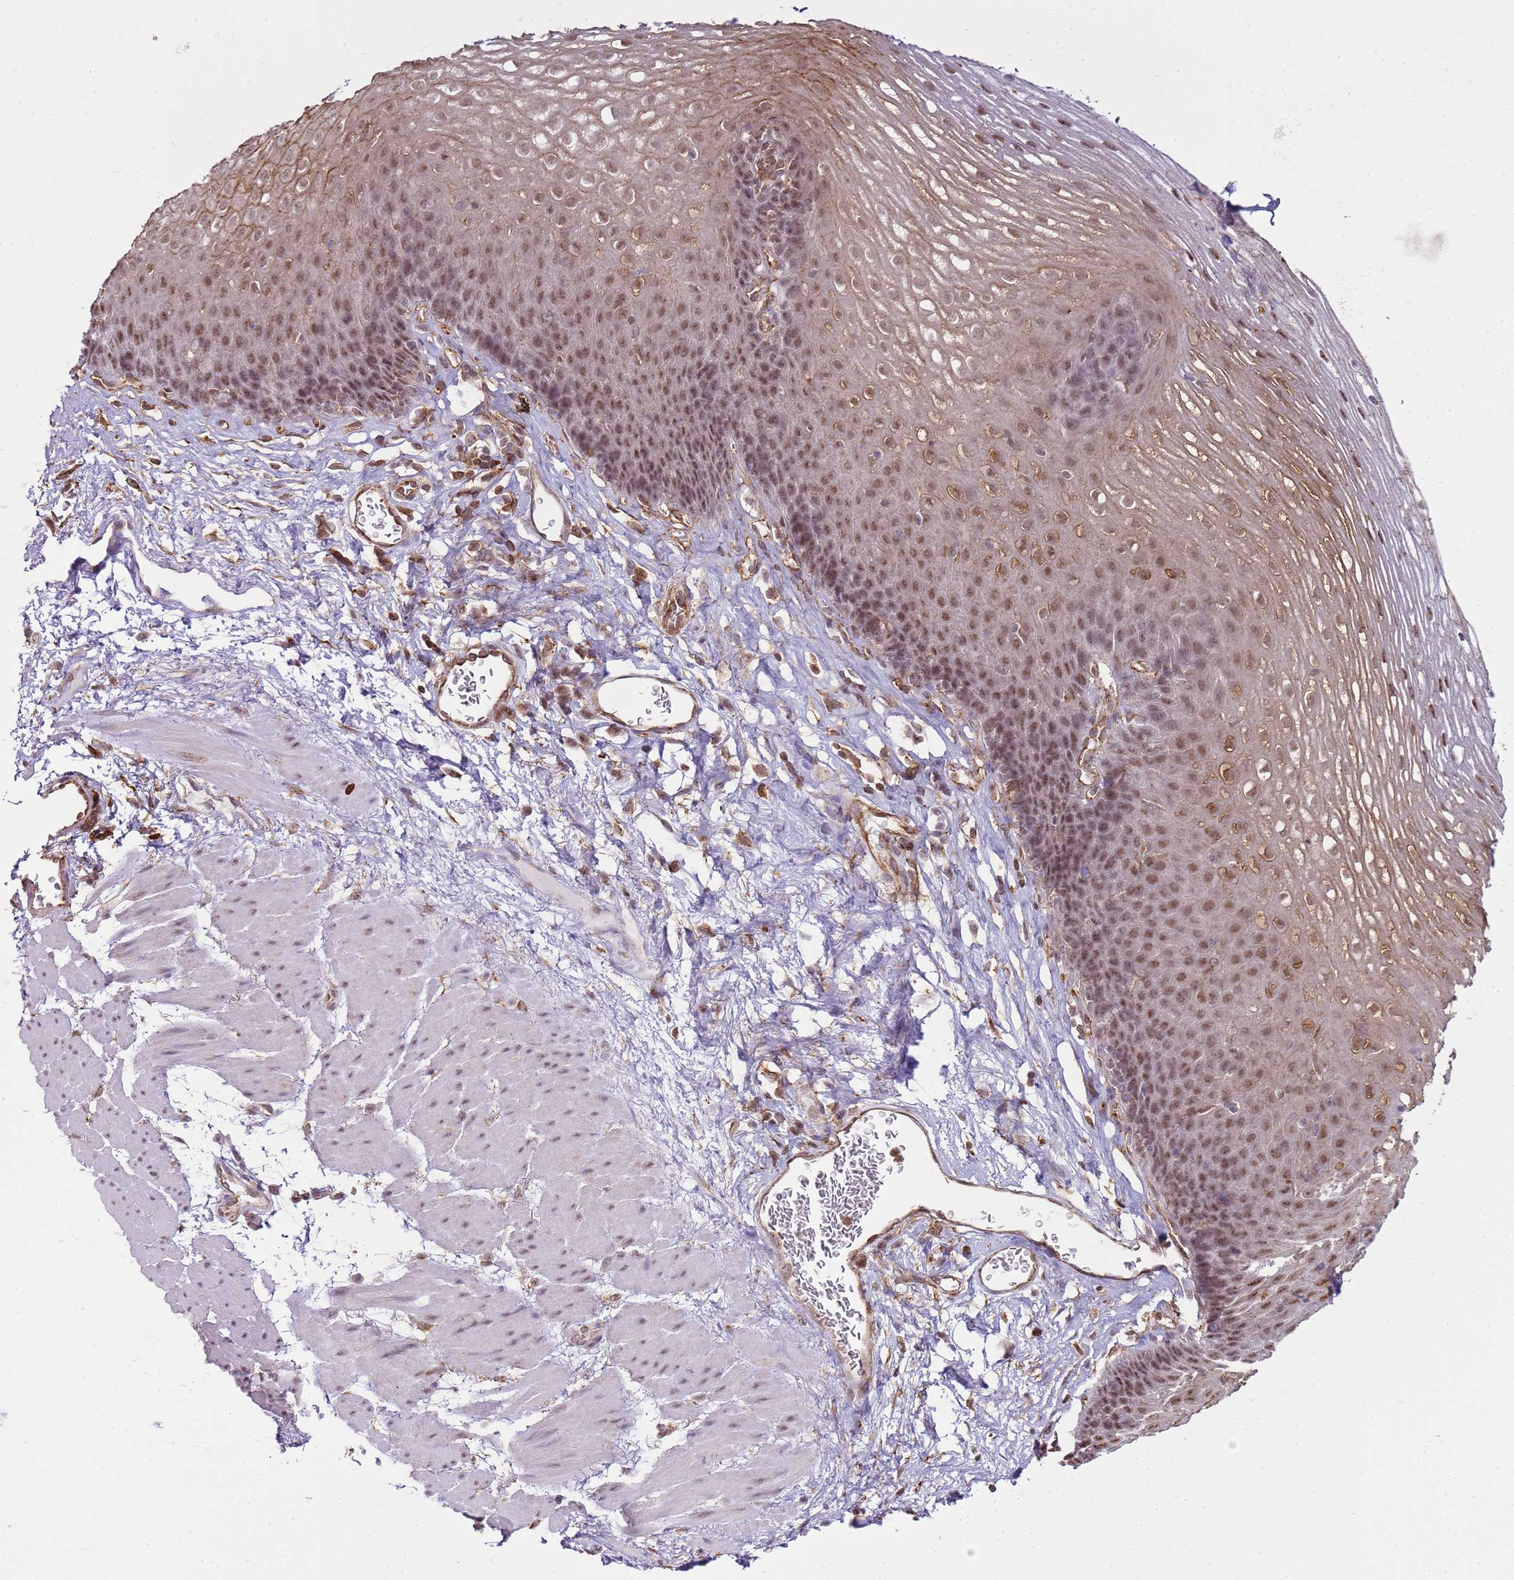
{"staining": {"intensity": "moderate", "quantity": ">75%", "location": "cytoplasmic/membranous,nuclear"}, "tissue": "esophagus", "cell_type": "Squamous epithelial cells", "image_type": "normal", "snomed": [{"axis": "morphology", "description": "Normal tissue, NOS"}, {"axis": "topography", "description": "Esophagus"}], "caption": "Esophagus stained with IHC shows moderate cytoplasmic/membranous,nuclear positivity in approximately >75% of squamous epithelial cells. The staining is performed using DAB (3,3'-diaminobenzidine) brown chromogen to label protein expression. The nuclei are counter-stained blue using hematoxylin.", "gene": "GABRE", "patient": {"sex": "female", "age": 66}}